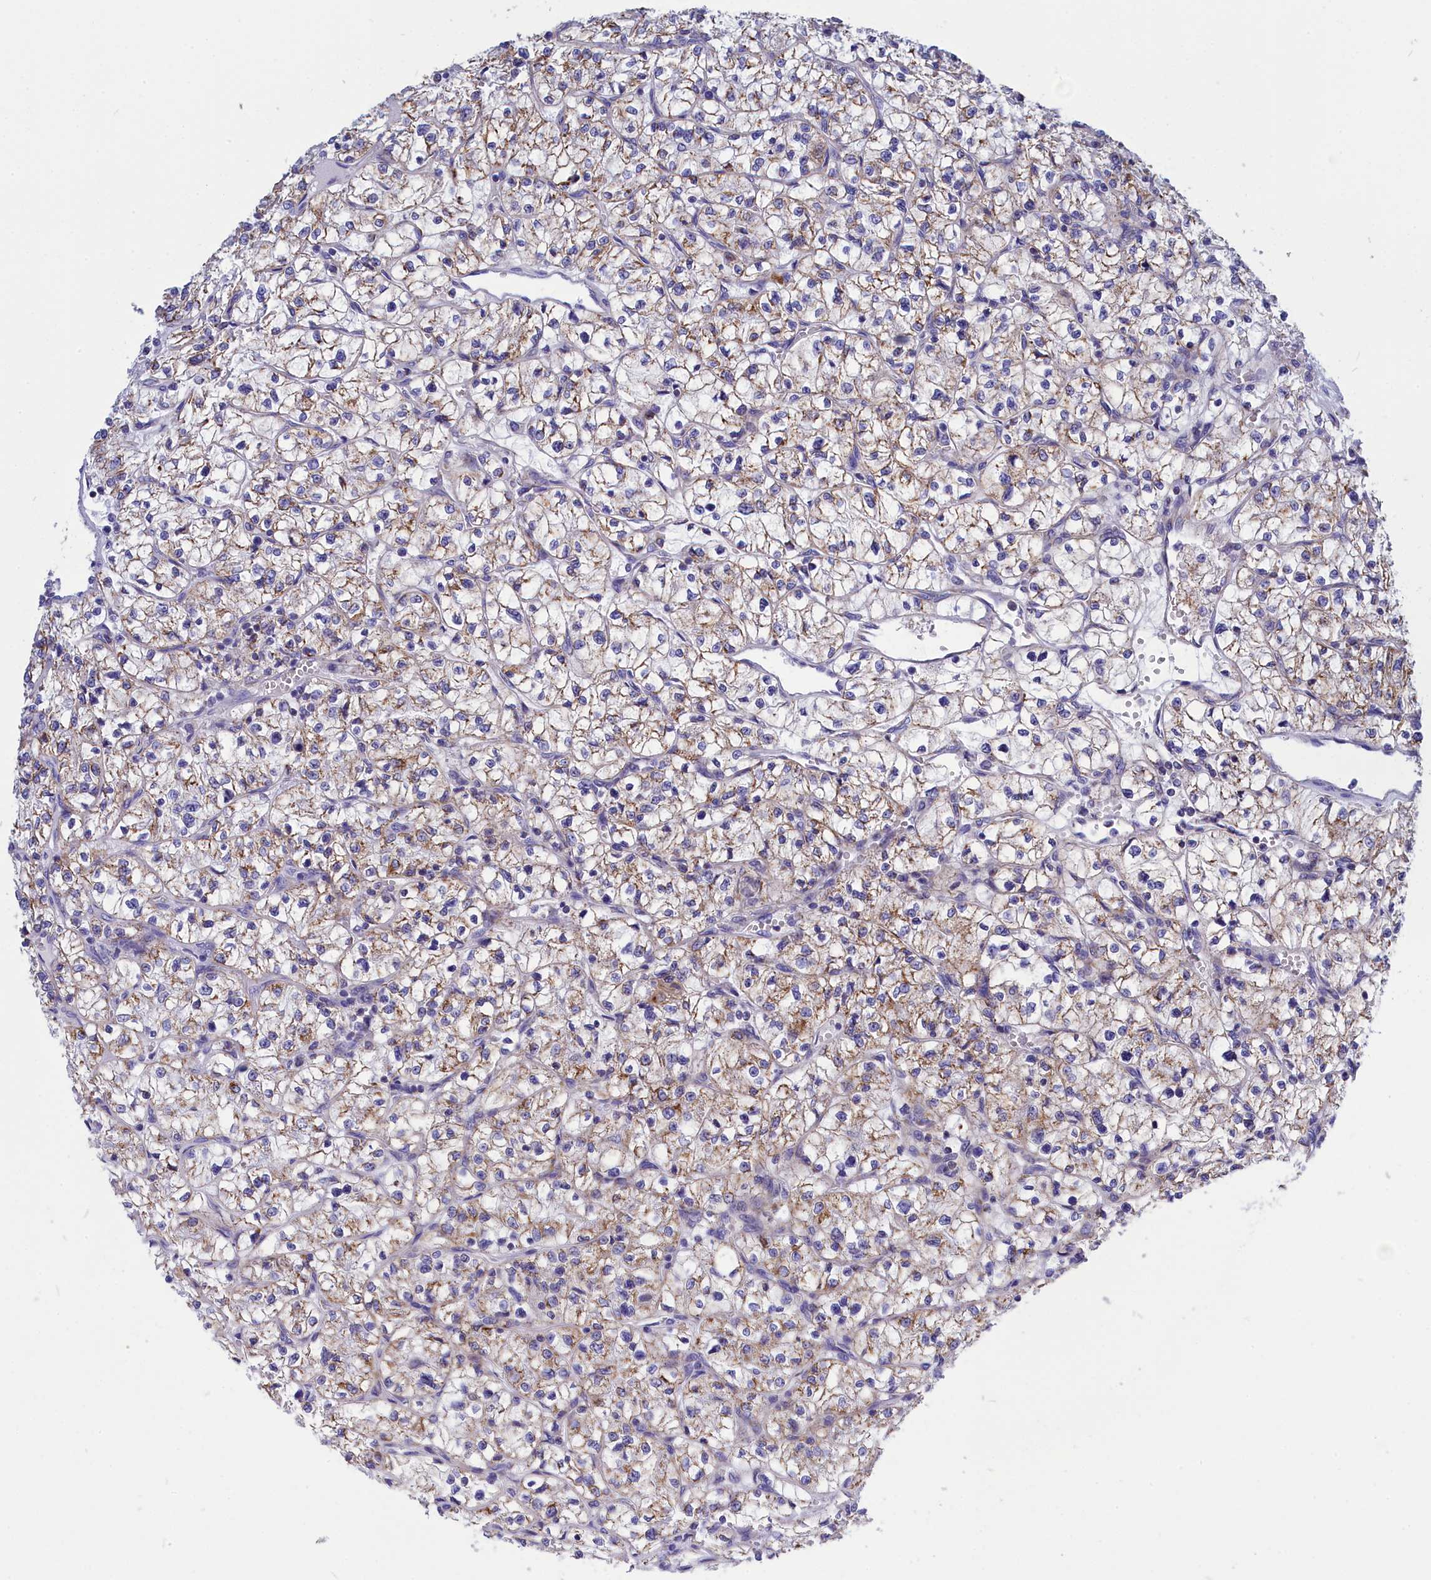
{"staining": {"intensity": "moderate", "quantity": ">75%", "location": "cytoplasmic/membranous"}, "tissue": "renal cancer", "cell_type": "Tumor cells", "image_type": "cancer", "snomed": [{"axis": "morphology", "description": "Adenocarcinoma, NOS"}, {"axis": "topography", "description": "Kidney"}], "caption": "Immunohistochemical staining of human renal cancer (adenocarcinoma) shows medium levels of moderate cytoplasmic/membranous expression in about >75% of tumor cells. (Brightfield microscopy of DAB IHC at high magnification).", "gene": "CCRL2", "patient": {"sex": "female", "age": 64}}